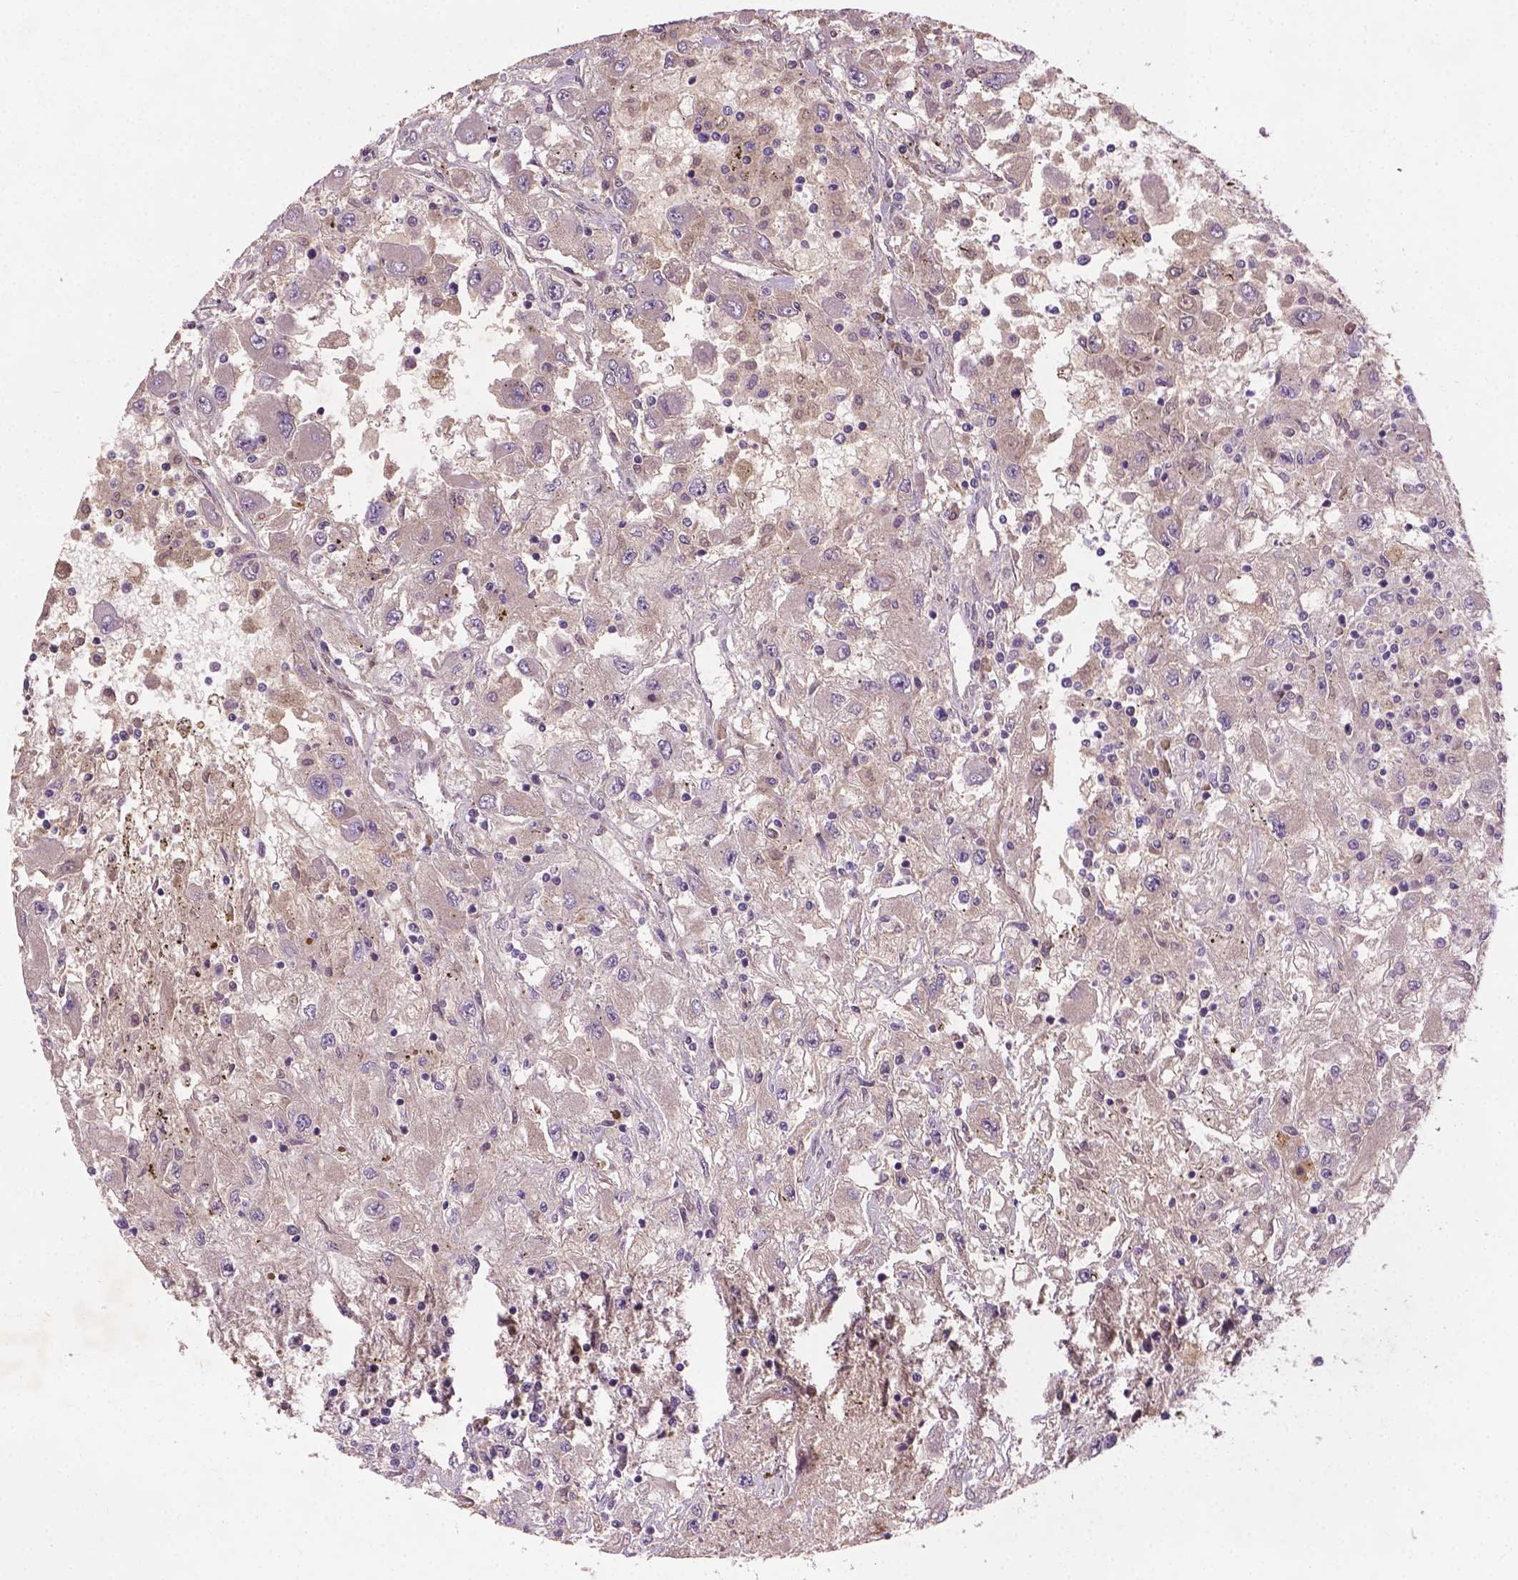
{"staining": {"intensity": "negative", "quantity": "none", "location": "none"}, "tissue": "renal cancer", "cell_type": "Tumor cells", "image_type": "cancer", "snomed": [{"axis": "morphology", "description": "Adenocarcinoma, NOS"}, {"axis": "topography", "description": "Kidney"}], "caption": "Histopathology image shows no significant protein staining in tumor cells of renal adenocarcinoma. (Brightfield microscopy of DAB (3,3'-diaminobenzidine) immunohistochemistry (IHC) at high magnification).", "gene": "SOX17", "patient": {"sex": "female", "age": 67}}